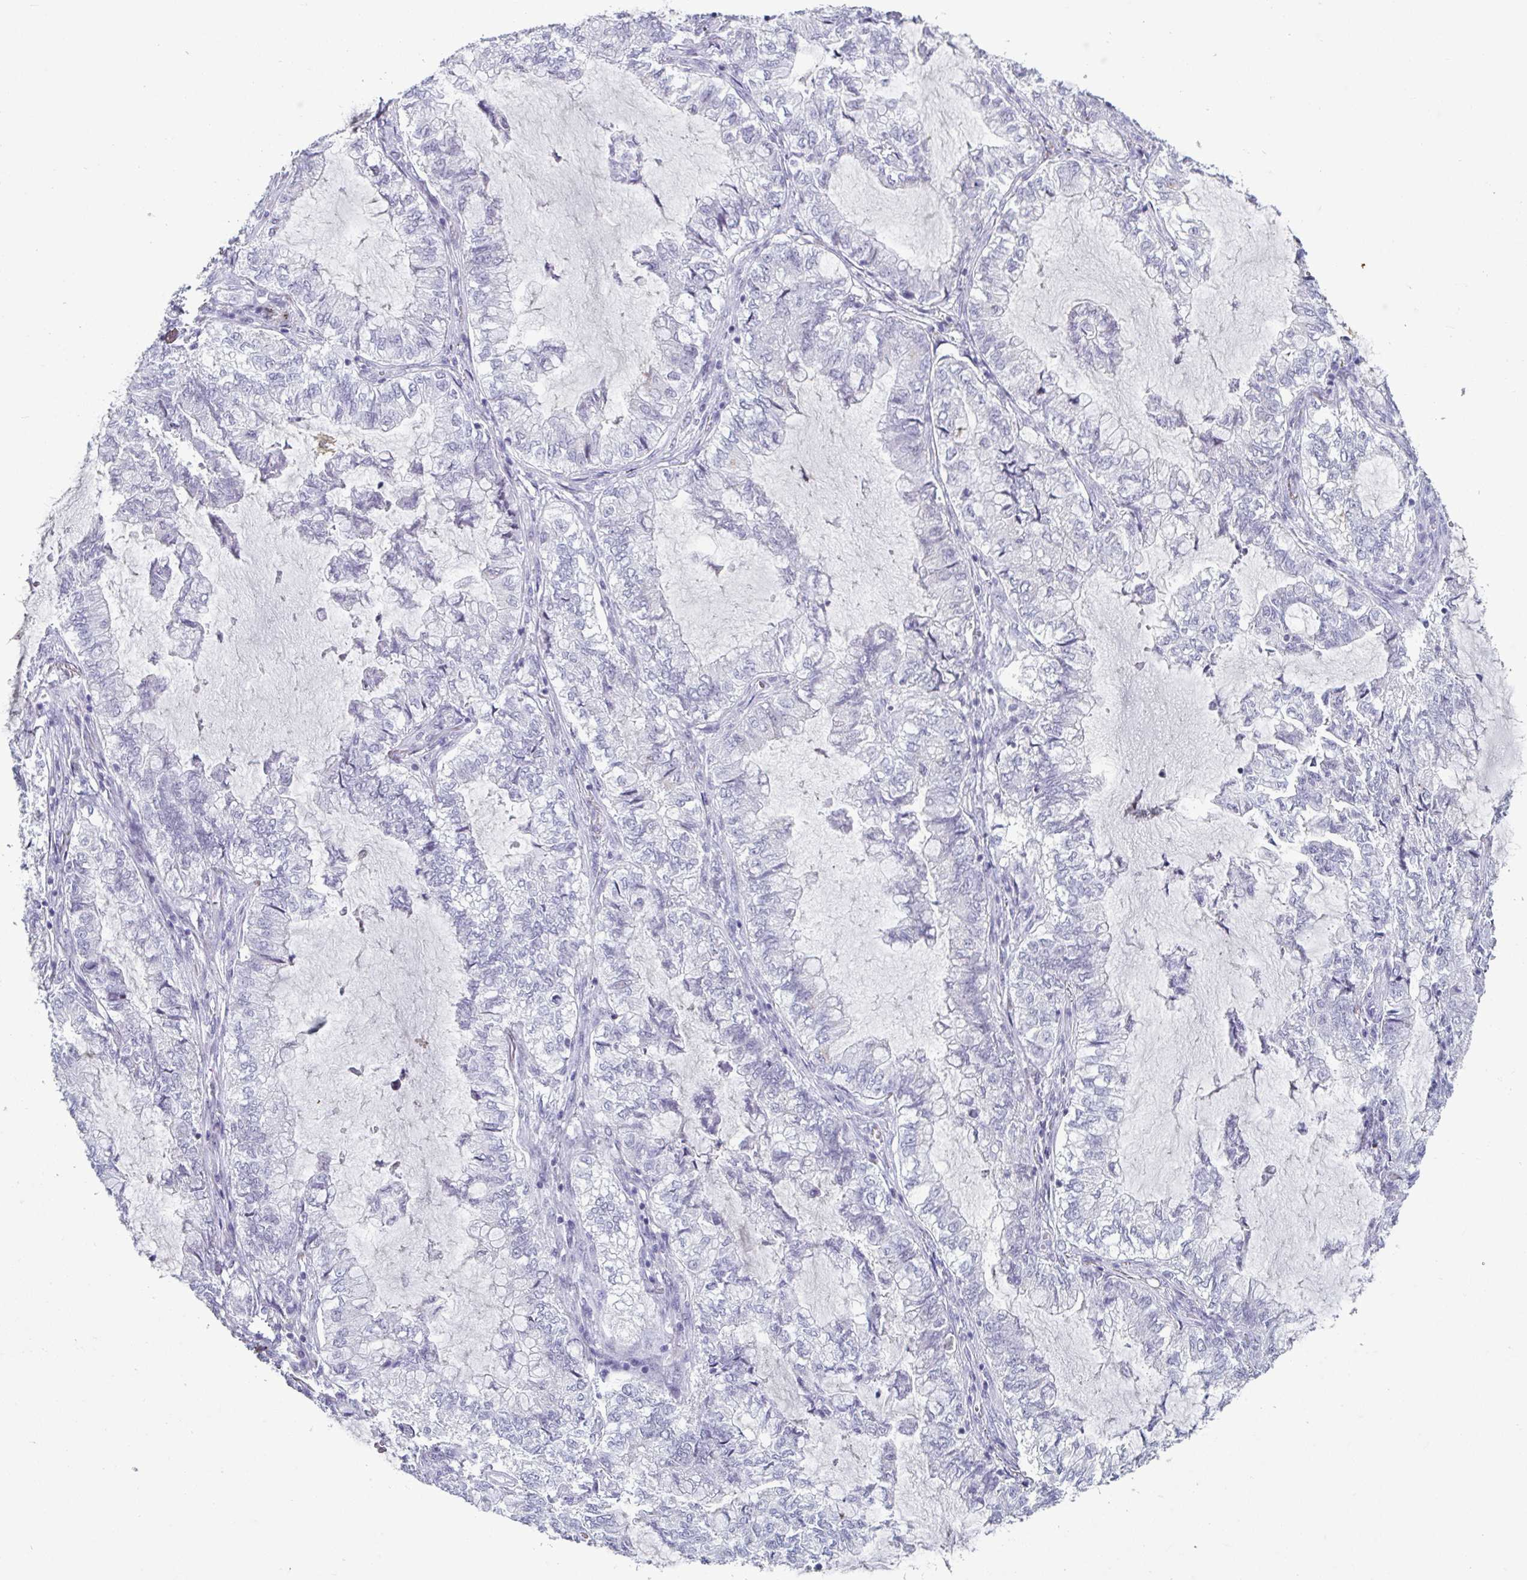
{"staining": {"intensity": "weak", "quantity": "<25%", "location": "nuclear"}, "tissue": "lung cancer", "cell_type": "Tumor cells", "image_type": "cancer", "snomed": [{"axis": "morphology", "description": "Adenocarcinoma, NOS"}, {"axis": "topography", "description": "Lymph node"}, {"axis": "topography", "description": "Lung"}], "caption": "Tumor cells are negative for protein expression in human lung cancer (adenocarcinoma).", "gene": "VSIG10L", "patient": {"sex": "male", "age": 66}}